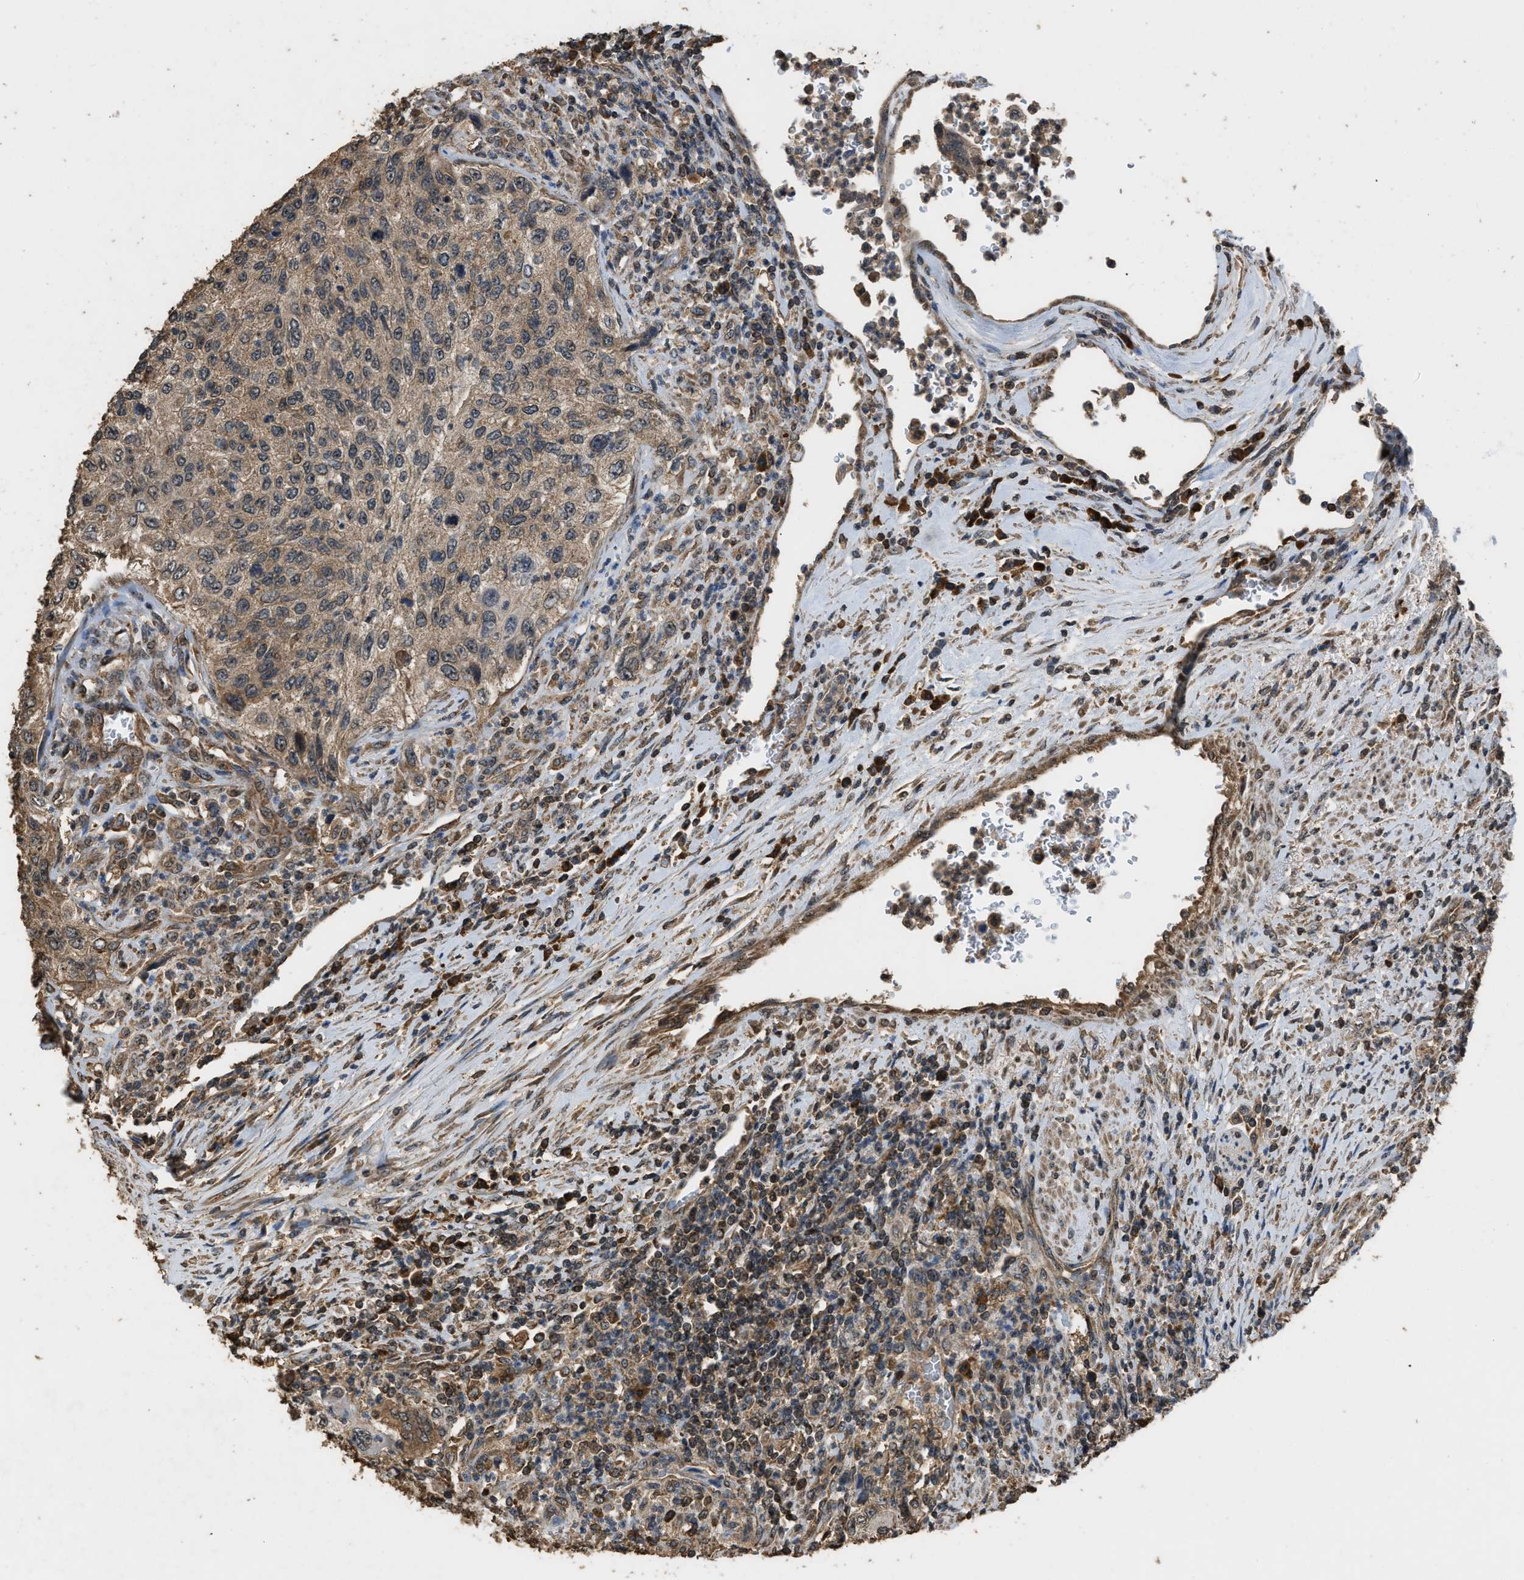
{"staining": {"intensity": "weak", "quantity": ">75%", "location": "cytoplasmic/membranous"}, "tissue": "urothelial cancer", "cell_type": "Tumor cells", "image_type": "cancer", "snomed": [{"axis": "morphology", "description": "Urothelial carcinoma, High grade"}, {"axis": "topography", "description": "Urinary bladder"}], "caption": "A high-resolution micrograph shows immunohistochemistry staining of urothelial carcinoma (high-grade), which exhibits weak cytoplasmic/membranous expression in about >75% of tumor cells.", "gene": "DENND6B", "patient": {"sex": "female", "age": 60}}